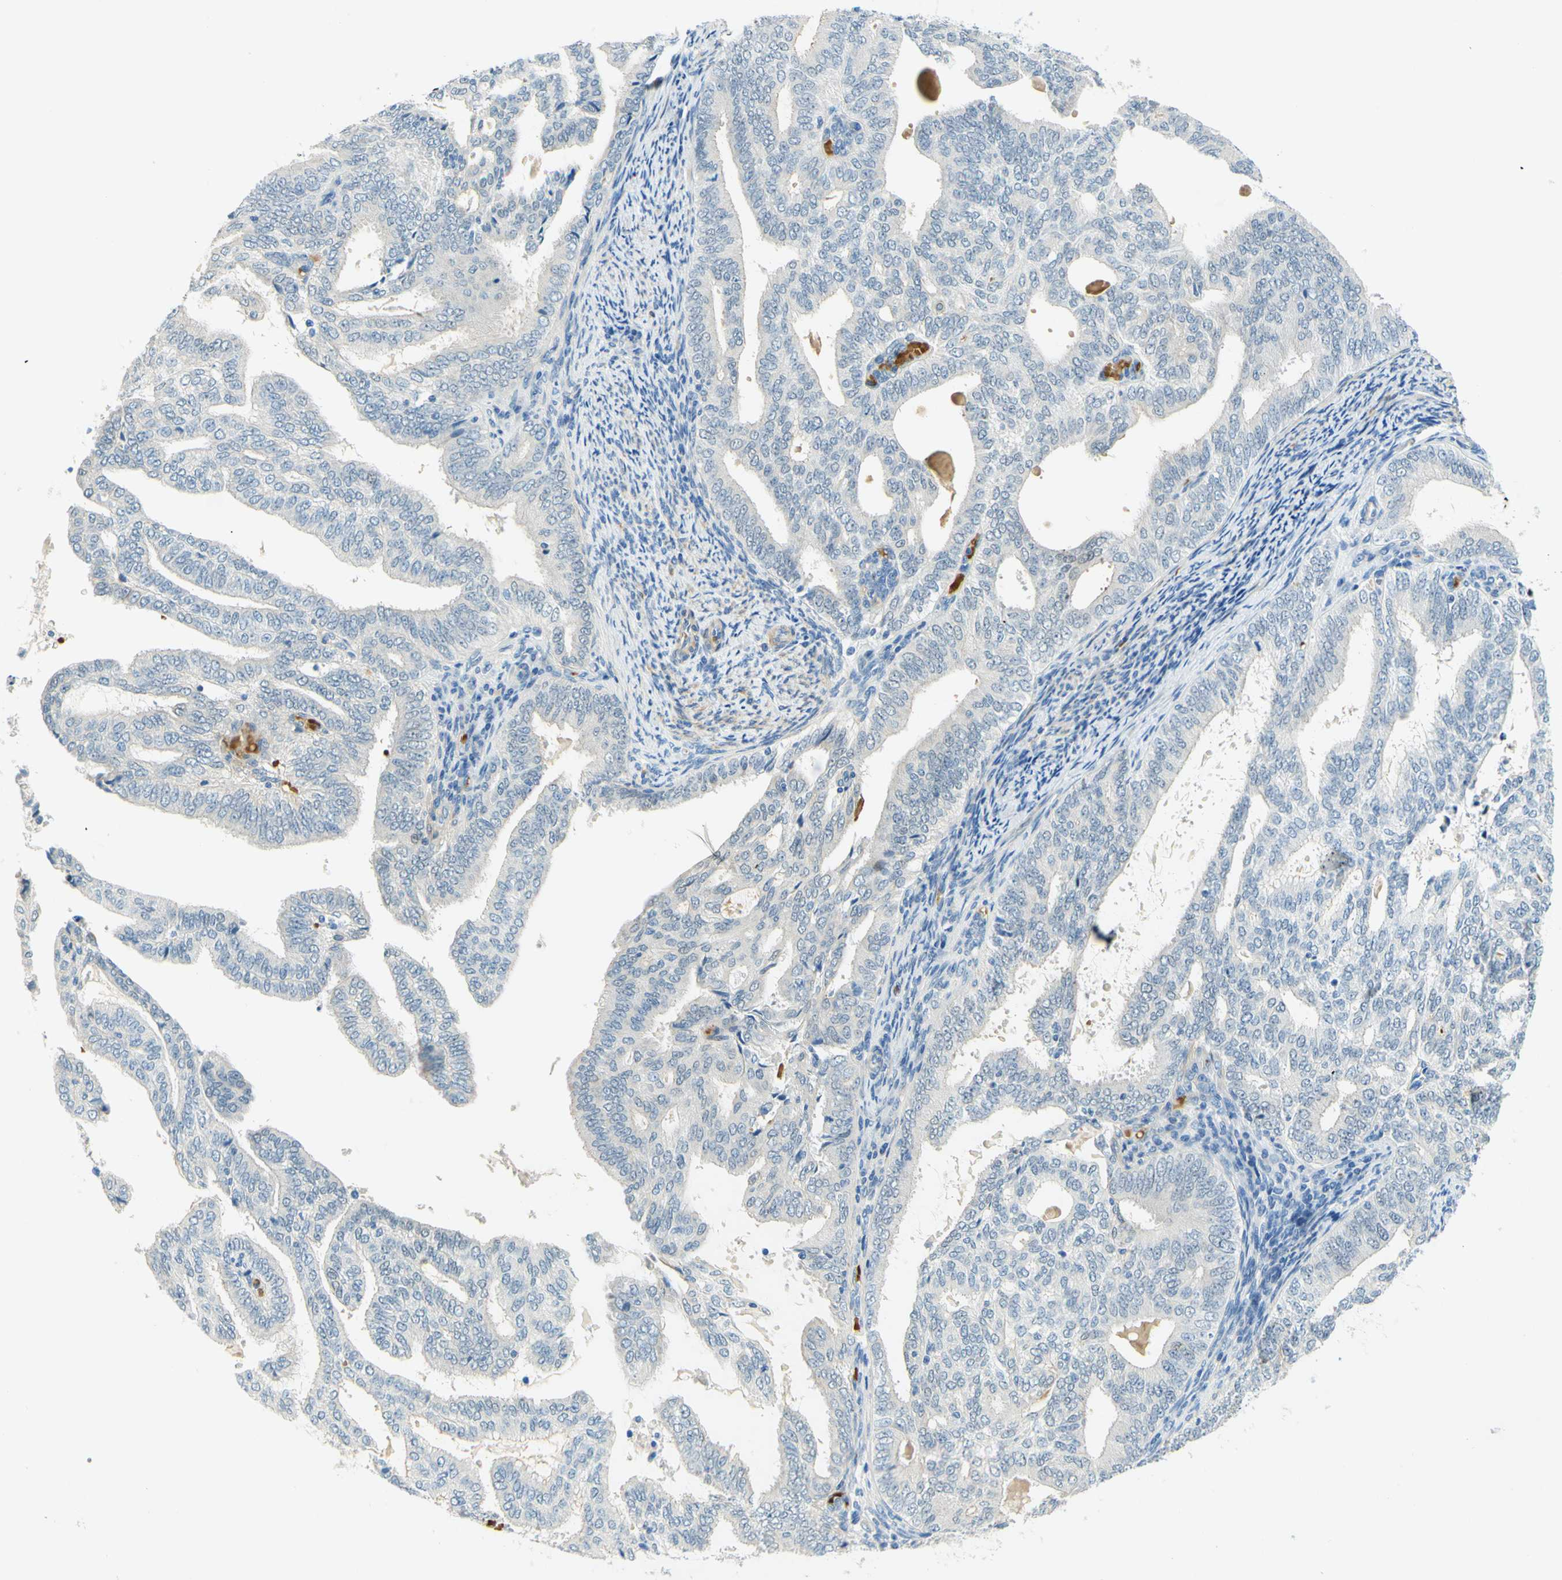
{"staining": {"intensity": "negative", "quantity": "none", "location": "none"}, "tissue": "endometrial cancer", "cell_type": "Tumor cells", "image_type": "cancer", "snomed": [{"axis": "morphology", "description": "Adenocarcinoma, NOS"}, {"axis": "topography", "description": "Endometrium"}], "caption": "Protein analysis of endometrial cancer reveals no significant positivity in tumor cells.", "gene": "ENTREP2", "patient": {"sex": "female", "age": 58}}